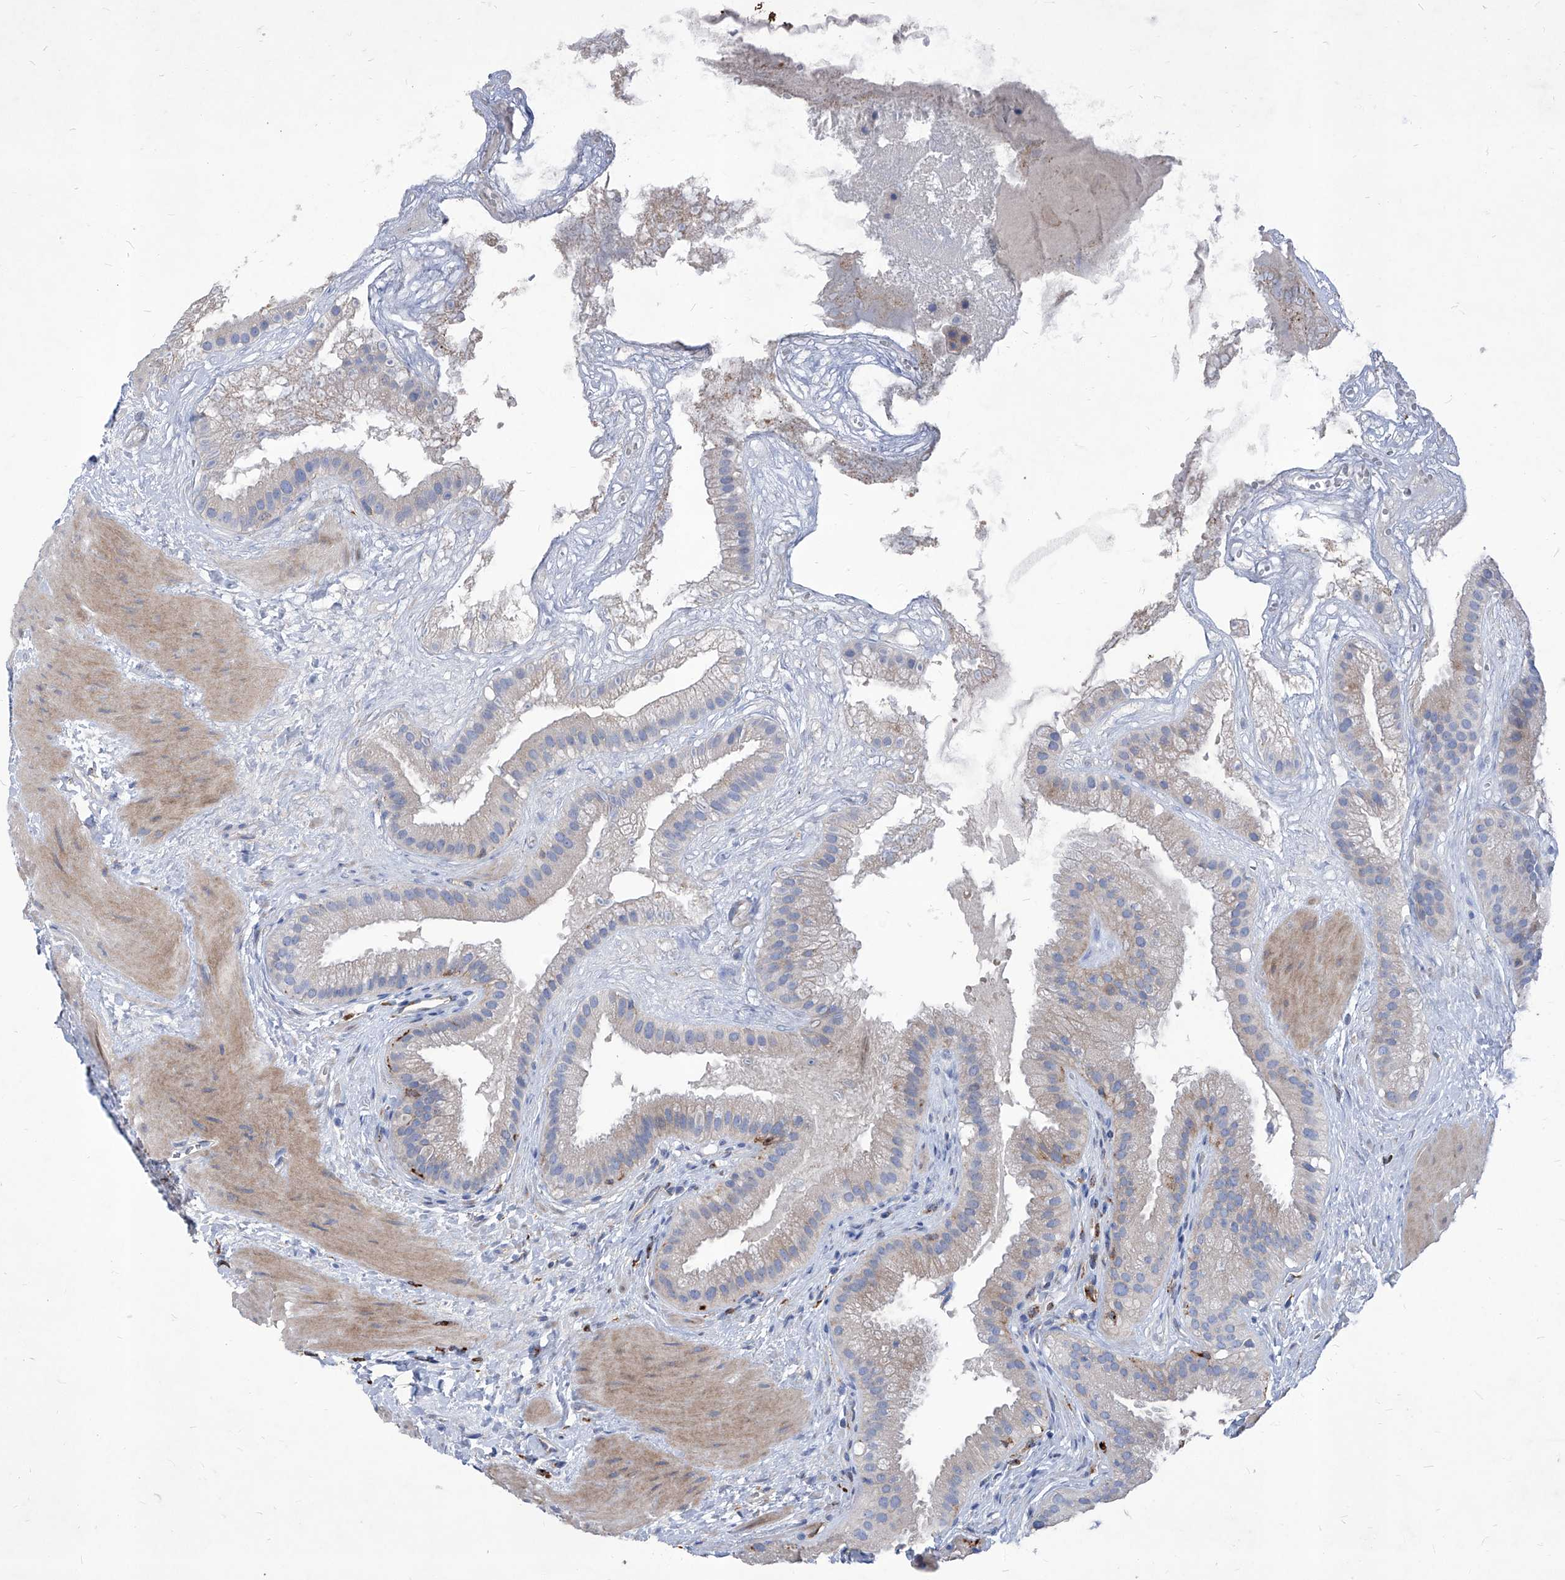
{"staining": {"intensity": "moderate", "quantity": "<25%", "location": "cytoplasmic/membranous"}, "tissue": "gallbladder", "cell_type": "Glandular cells", "image_type": "normal", "snomed": [{"axis": "morphology", "description": "Normal tissue, NOS"}, {"axis": "topography", "description": "Gallbladder"}], "caption": "Protein analysis of benign gallbladder reveals moderate cytoplasmic/membranous staining in approximately <25% of glandular cells.", "gene": "UBOX5", "patient": {"sex": "male", "age": 55}}